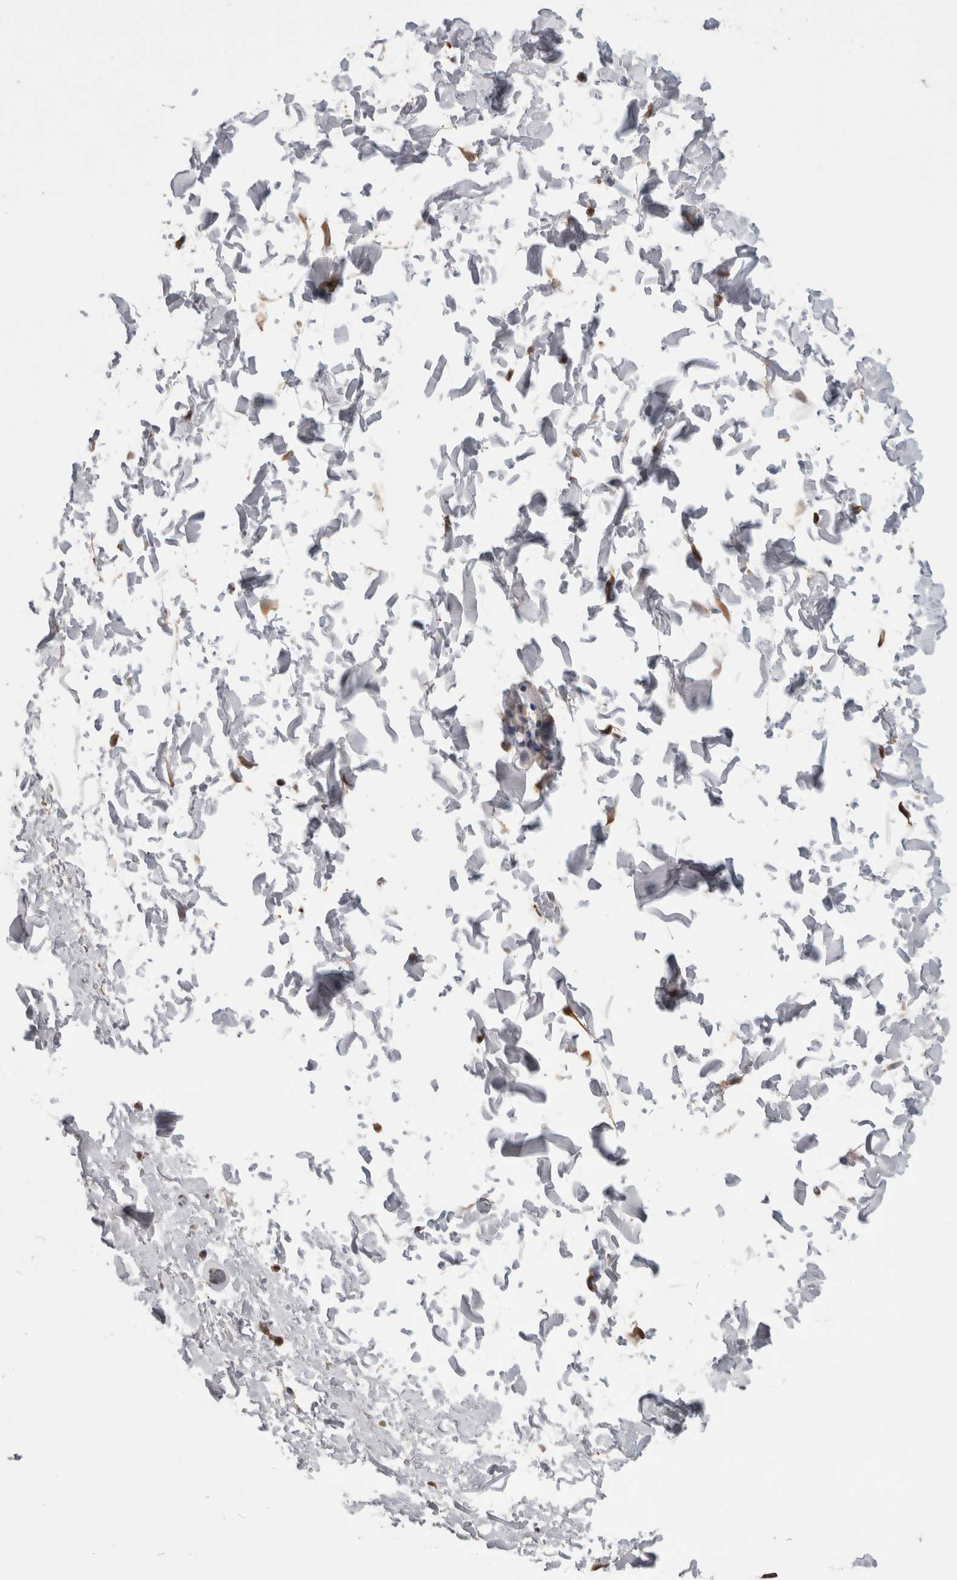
{"staining": {"intensity": "moderate", "quantity": ">75%", "location": "cytoplasmic/membranous,nuclear"}, "tissue": "soft tissue", "cell_type": "Fibroblasts", "image_type": "normal", "snomed": [{"axis": "morphology", "description": "Normal tissue, NOS"}, {"axis": "topography", "description": "Soft tissue"}], "caption": "Protein staining of unremarkable soft tissue displays moderate cytoplasmic/membranous,nuclear positivity in about >75% of fibroblasts.", "gene": "ASTN2", "patient": {"sex": "male", "age": 72}}